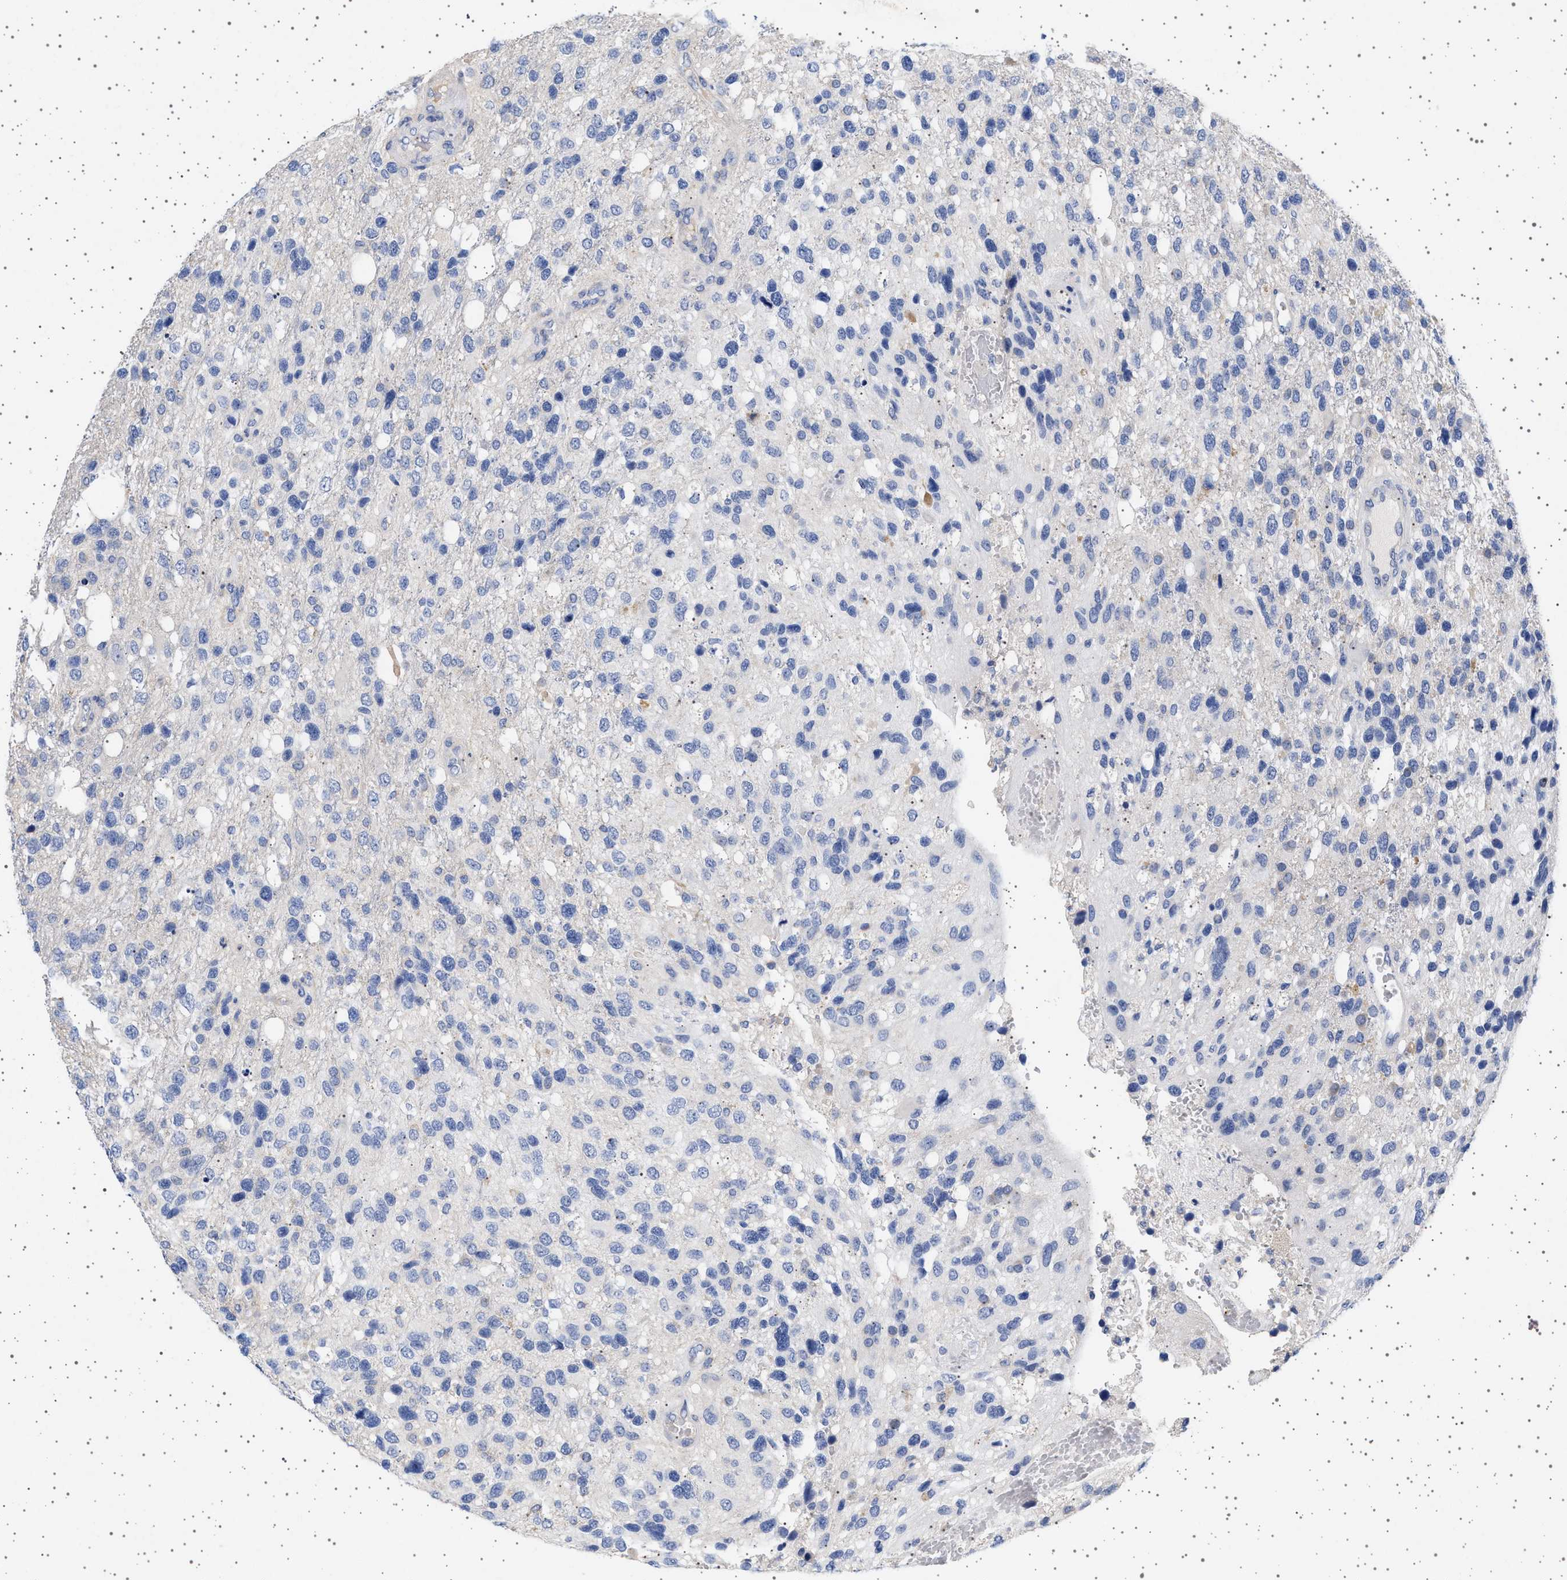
{"staining": {"intensity": "negative", "quantity": "none", "location": "none"}, "tissue": "glioma", "cell_type": "Tumor cells", "image_type": "cancer", "snomed": [{"axis": "morphology", "description": "Glioma, malignant, High grade"}, {"axis": "topography", "description": "Brain"}], "caption": "A photomicrograph of glioma stained for a protein exhibits no brown staining in tumor cells.", "gene": "TRMT10B", "patient": {"sex": "female", "age": 58}}